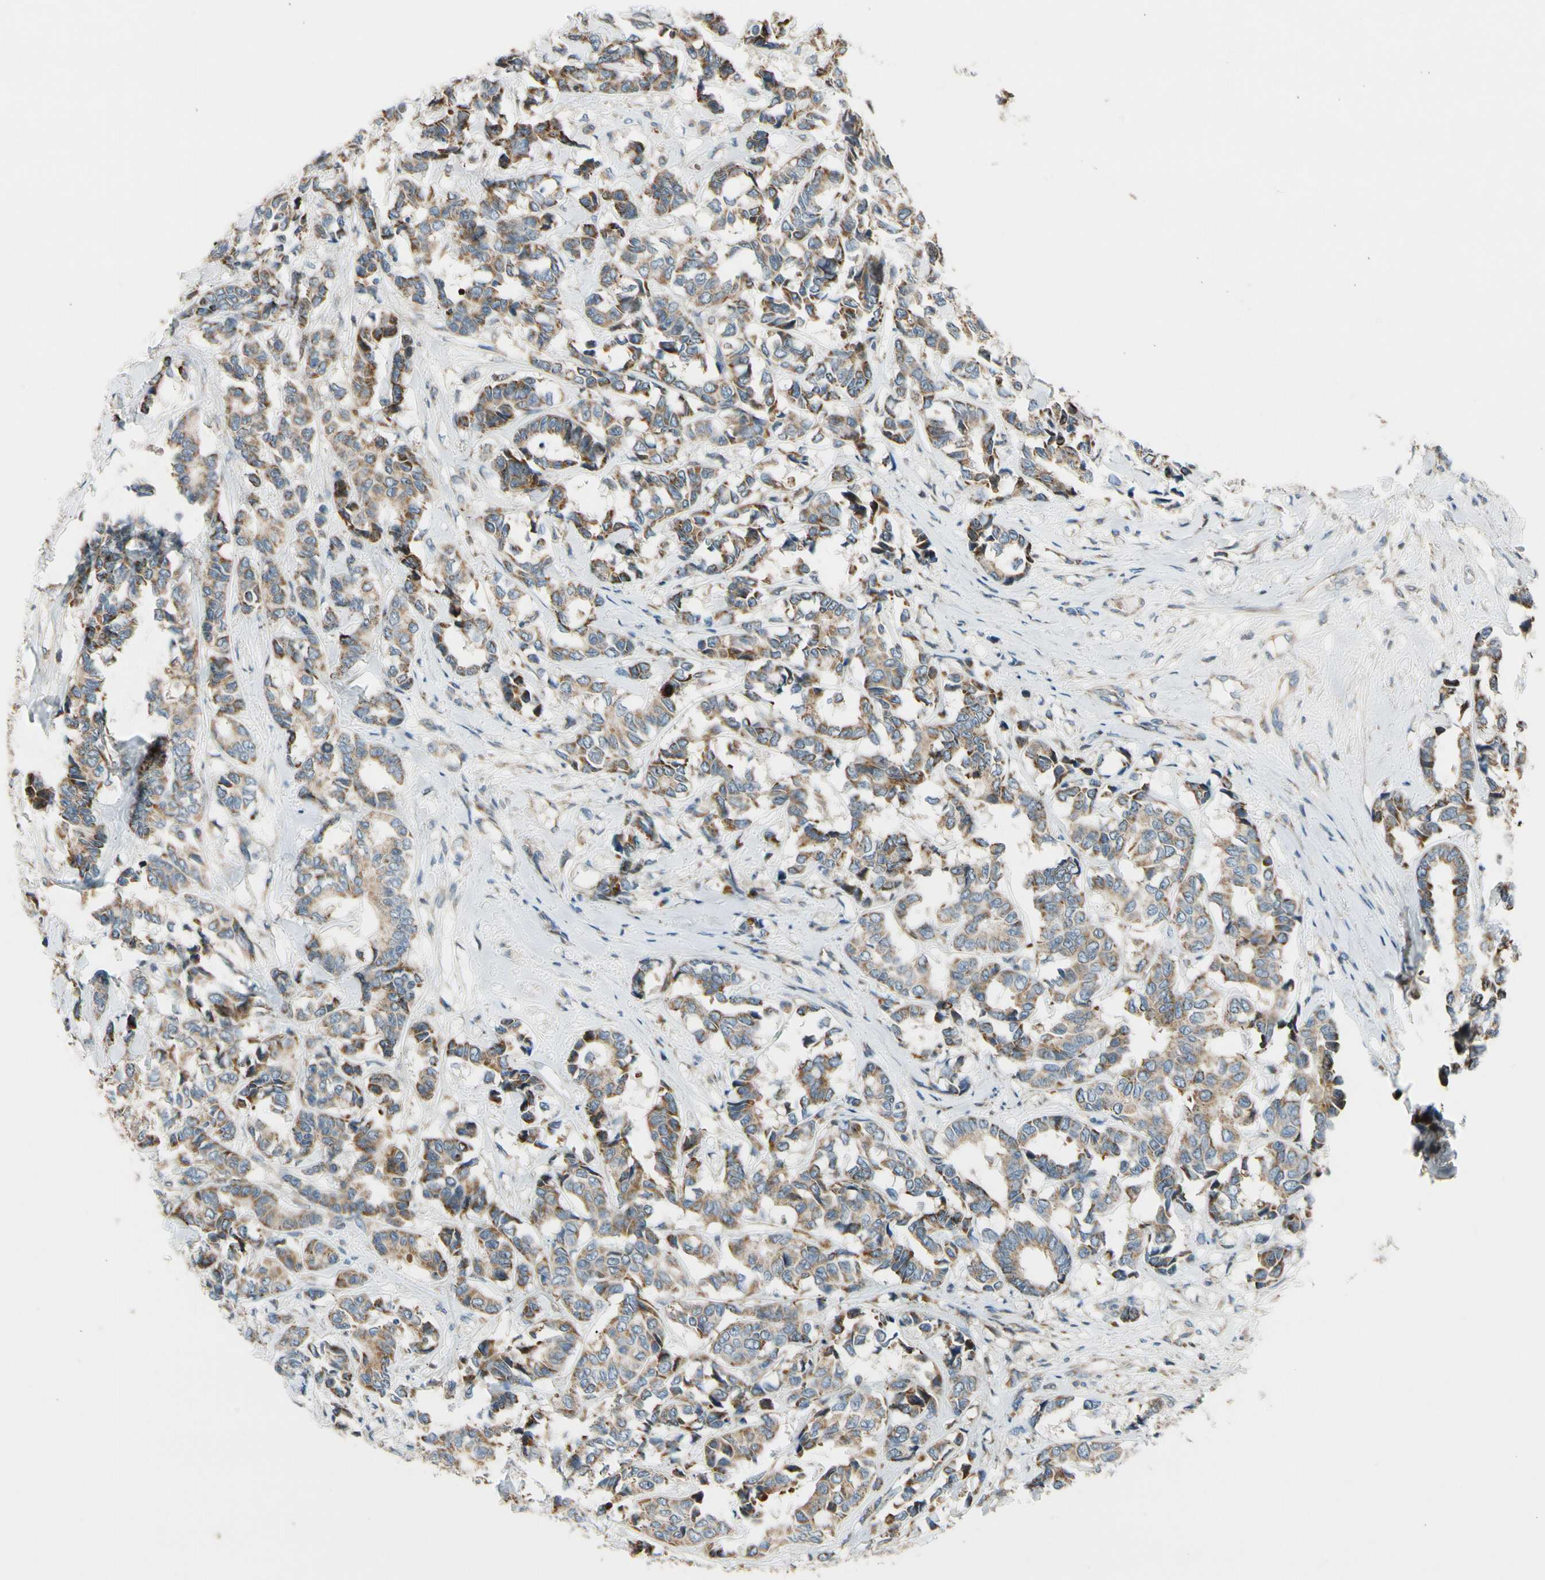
{"staining": {"intensity": "moderate", "quantity": ">75%", "location": "cytoplasmic/membranous"}, "tissue": "breast cancer", "cell_type": "Tumor cells", "image_type": "cancer", "snomed": [{"axis": "morphology", "description": "Duct carcinoma"}, {"axis": "topography", "description": "Breast"}], "caption": "Immunohistochemistry (IHC) of human breast cancer (infiltrating ductal carcinoma) displays medium levels of moderate cytoplasmic/membranous staining in about >75% of tumor cells.", "gene": "NPHP3", "patient": {"sex": "female", "age": 87}}